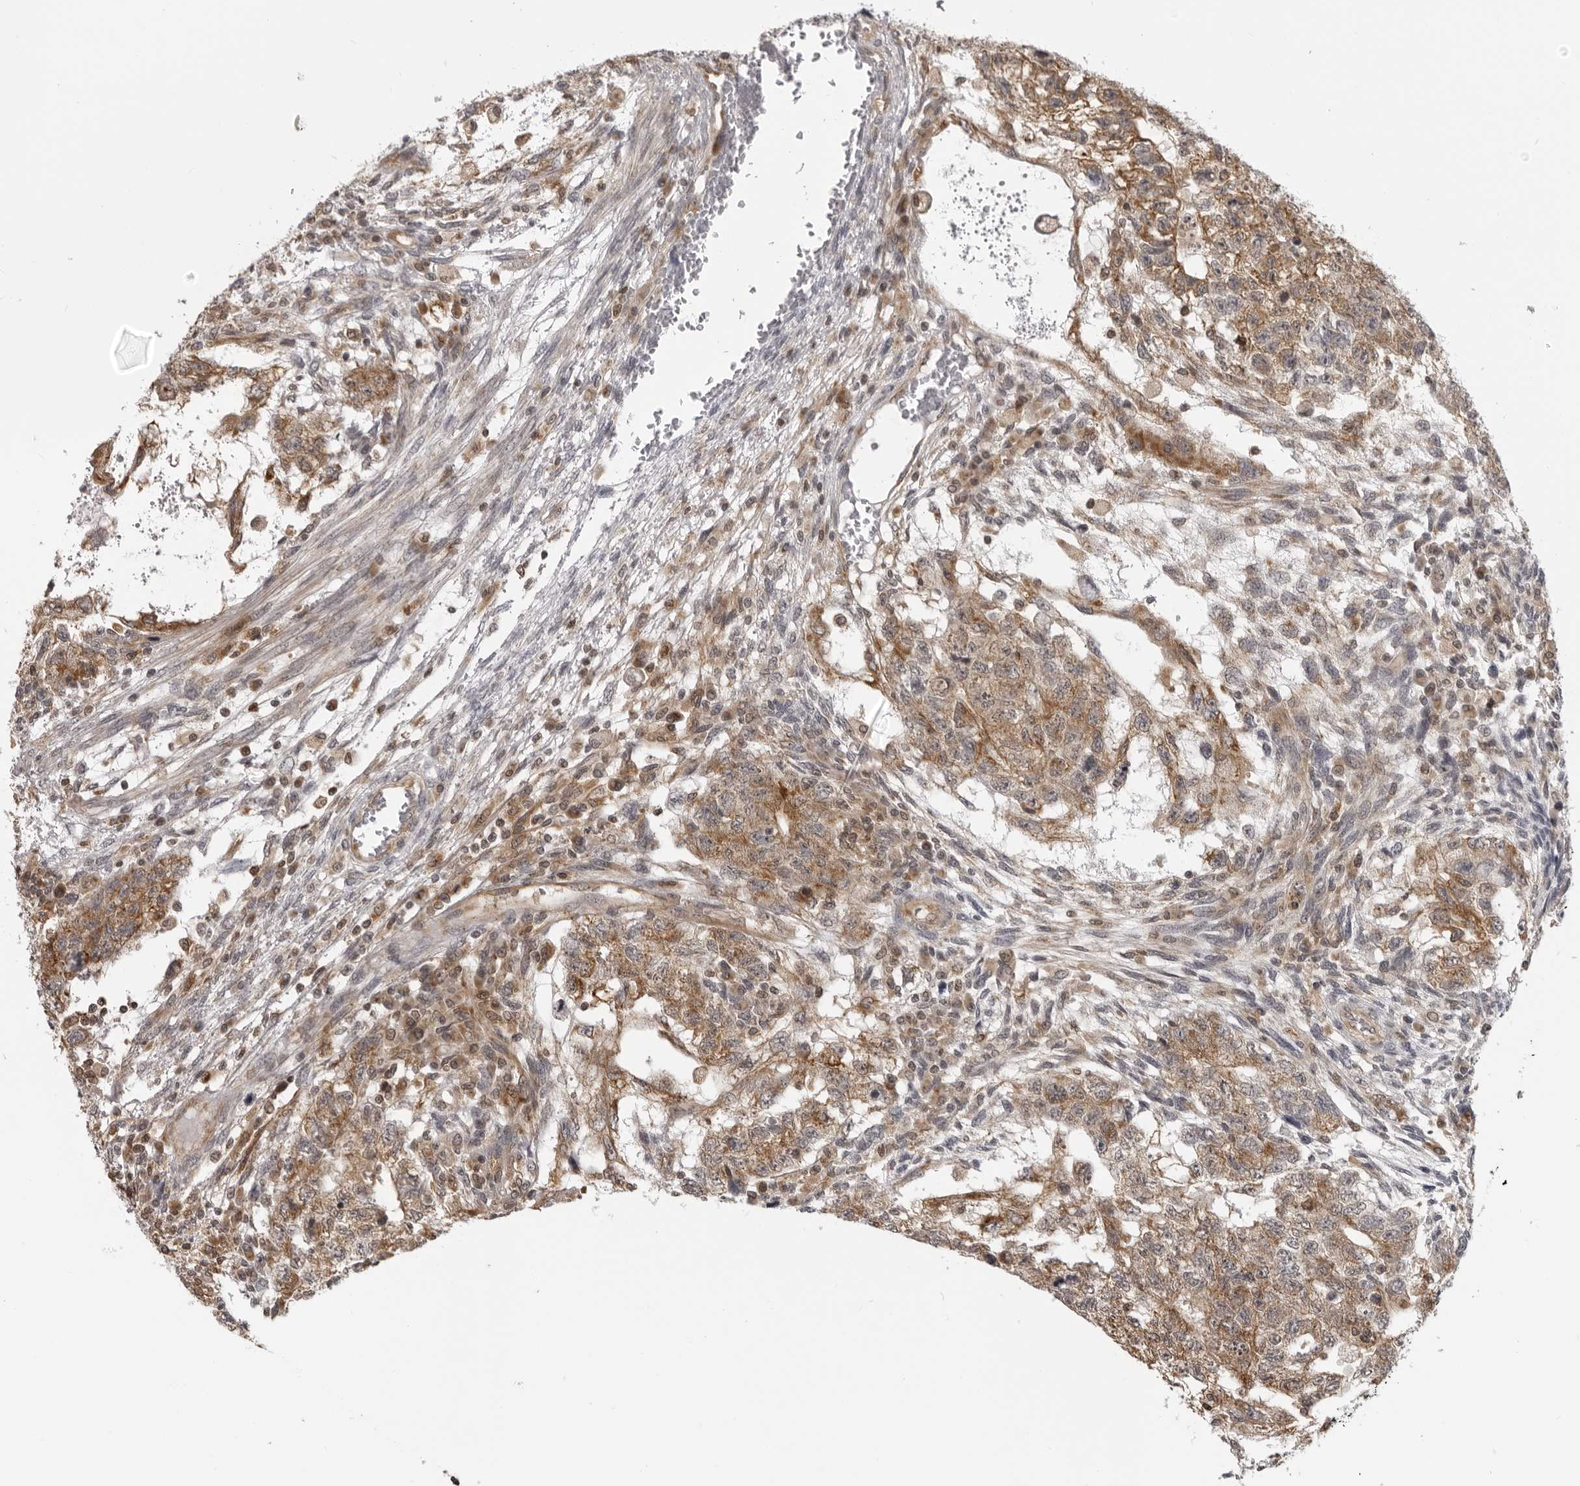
{"staining": {"intensity": "moderate", "quantity": ">75%", "location": "cytoplasmic/membranous"}, "tissue": "testis cancer", "cell_type": "Tumor cells", "image_type": "cancer", "snomed": [{"axis": "morphology", "description": "Normal tissue, NOS"}, {"axis": "morphology", "description": "Carcinoma, Embryonal, NOS"}, {"axis": "topography", "description": "Testis"}], "caption": "A brown stain labels moderate cytoplasmic/membranous expression of a protein in human testis cancer tumor cells.", "gene": "MRPS15", "patient": {"sex": "male", "age": 36}}